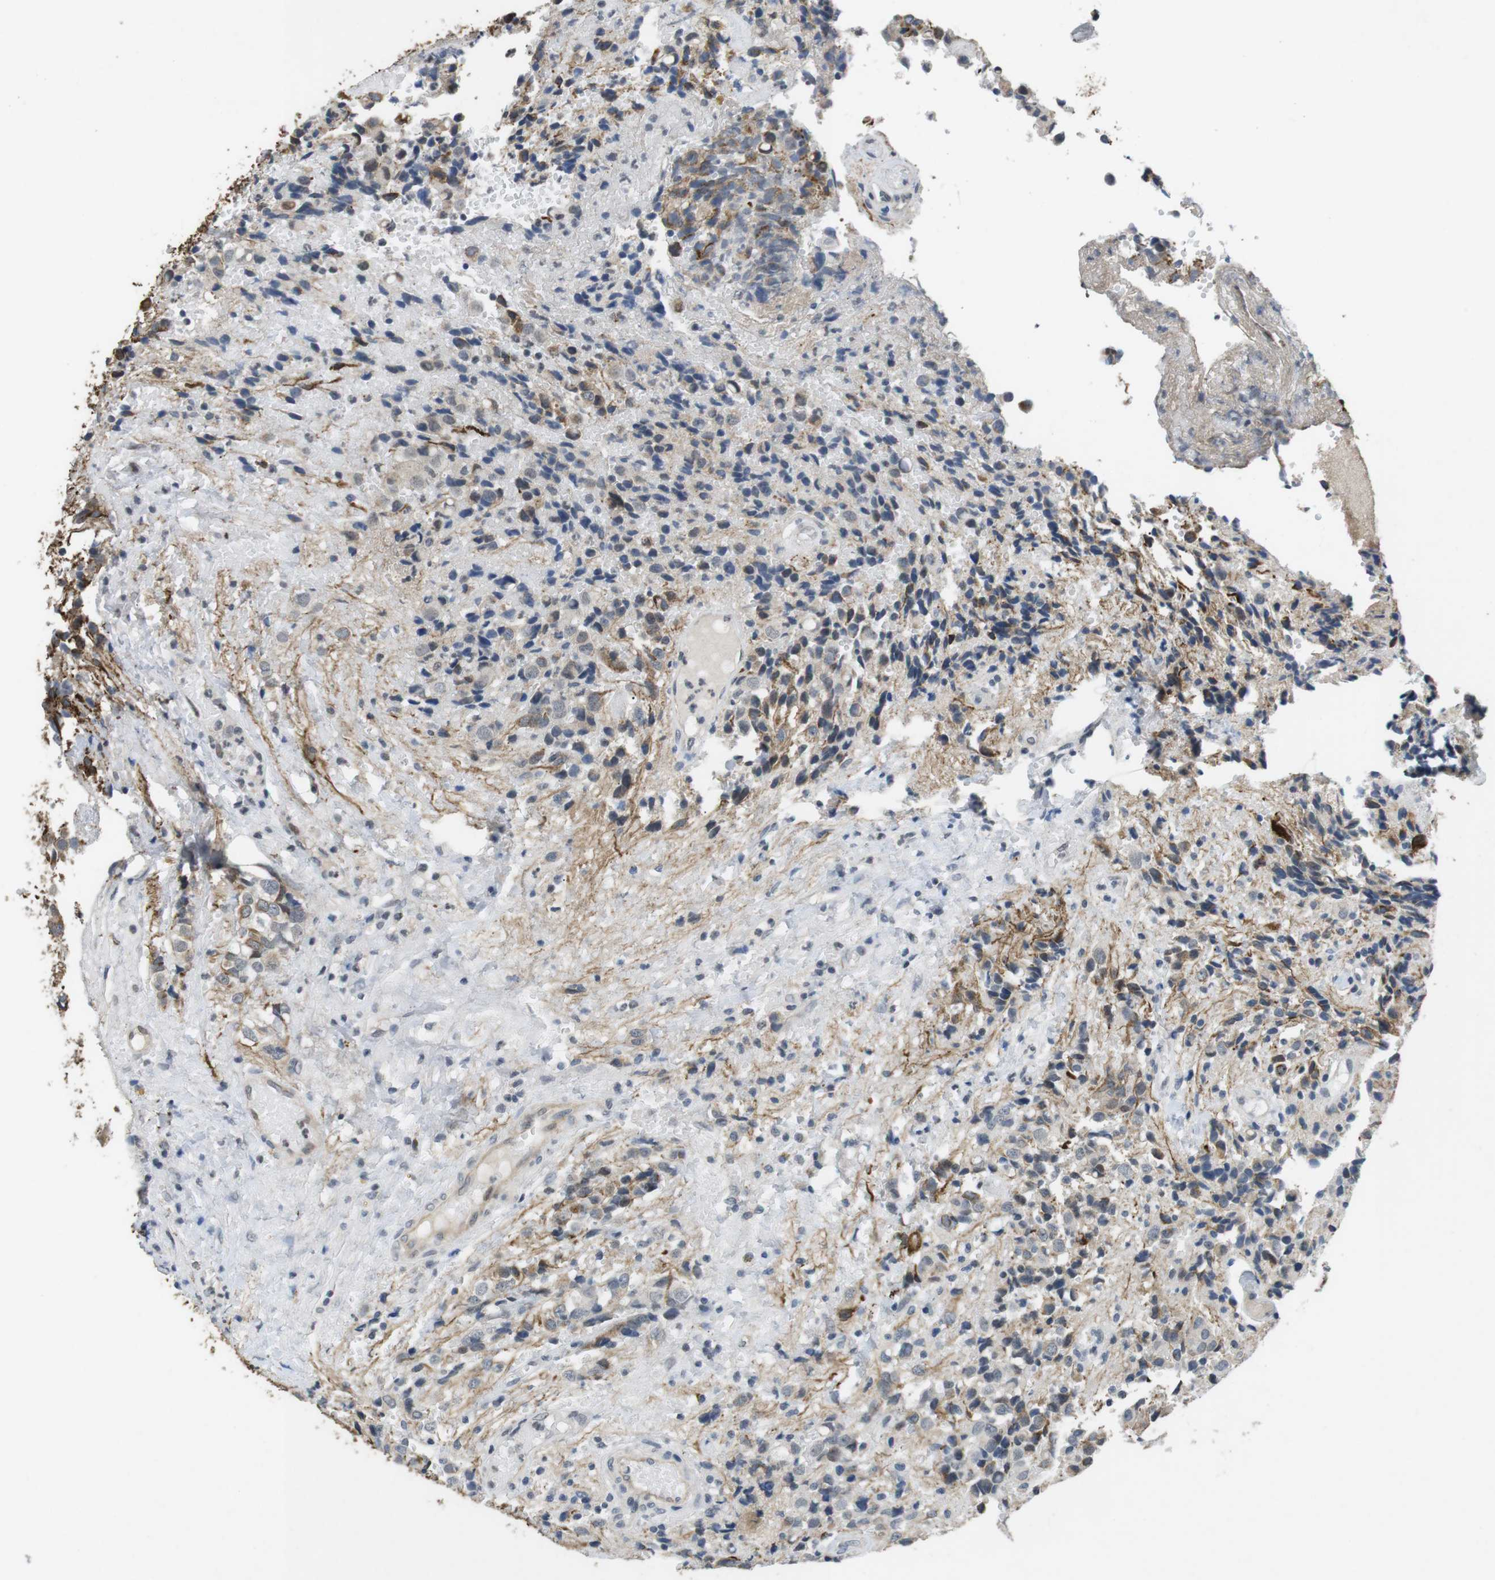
{"staining": {"intensity": "weak", "quantity": "<25%", "location": "cytoplasmic/membranous"}, "tissue": "glioma", "cell_type": "Tumor cells", "image_type": "cancer", "snomed": [{"axis": "morphology", "description": "Glioma, malignant, High grade"}, {"axis": "topography", "description": "Brain"}], "caption": "A high-resolution image shows immunohistochemistry staining of glioma, which reveals no significant staining in tumor cells.", "gene": "NECTIN1", "patient": {"sex": "male", "age": 32}}